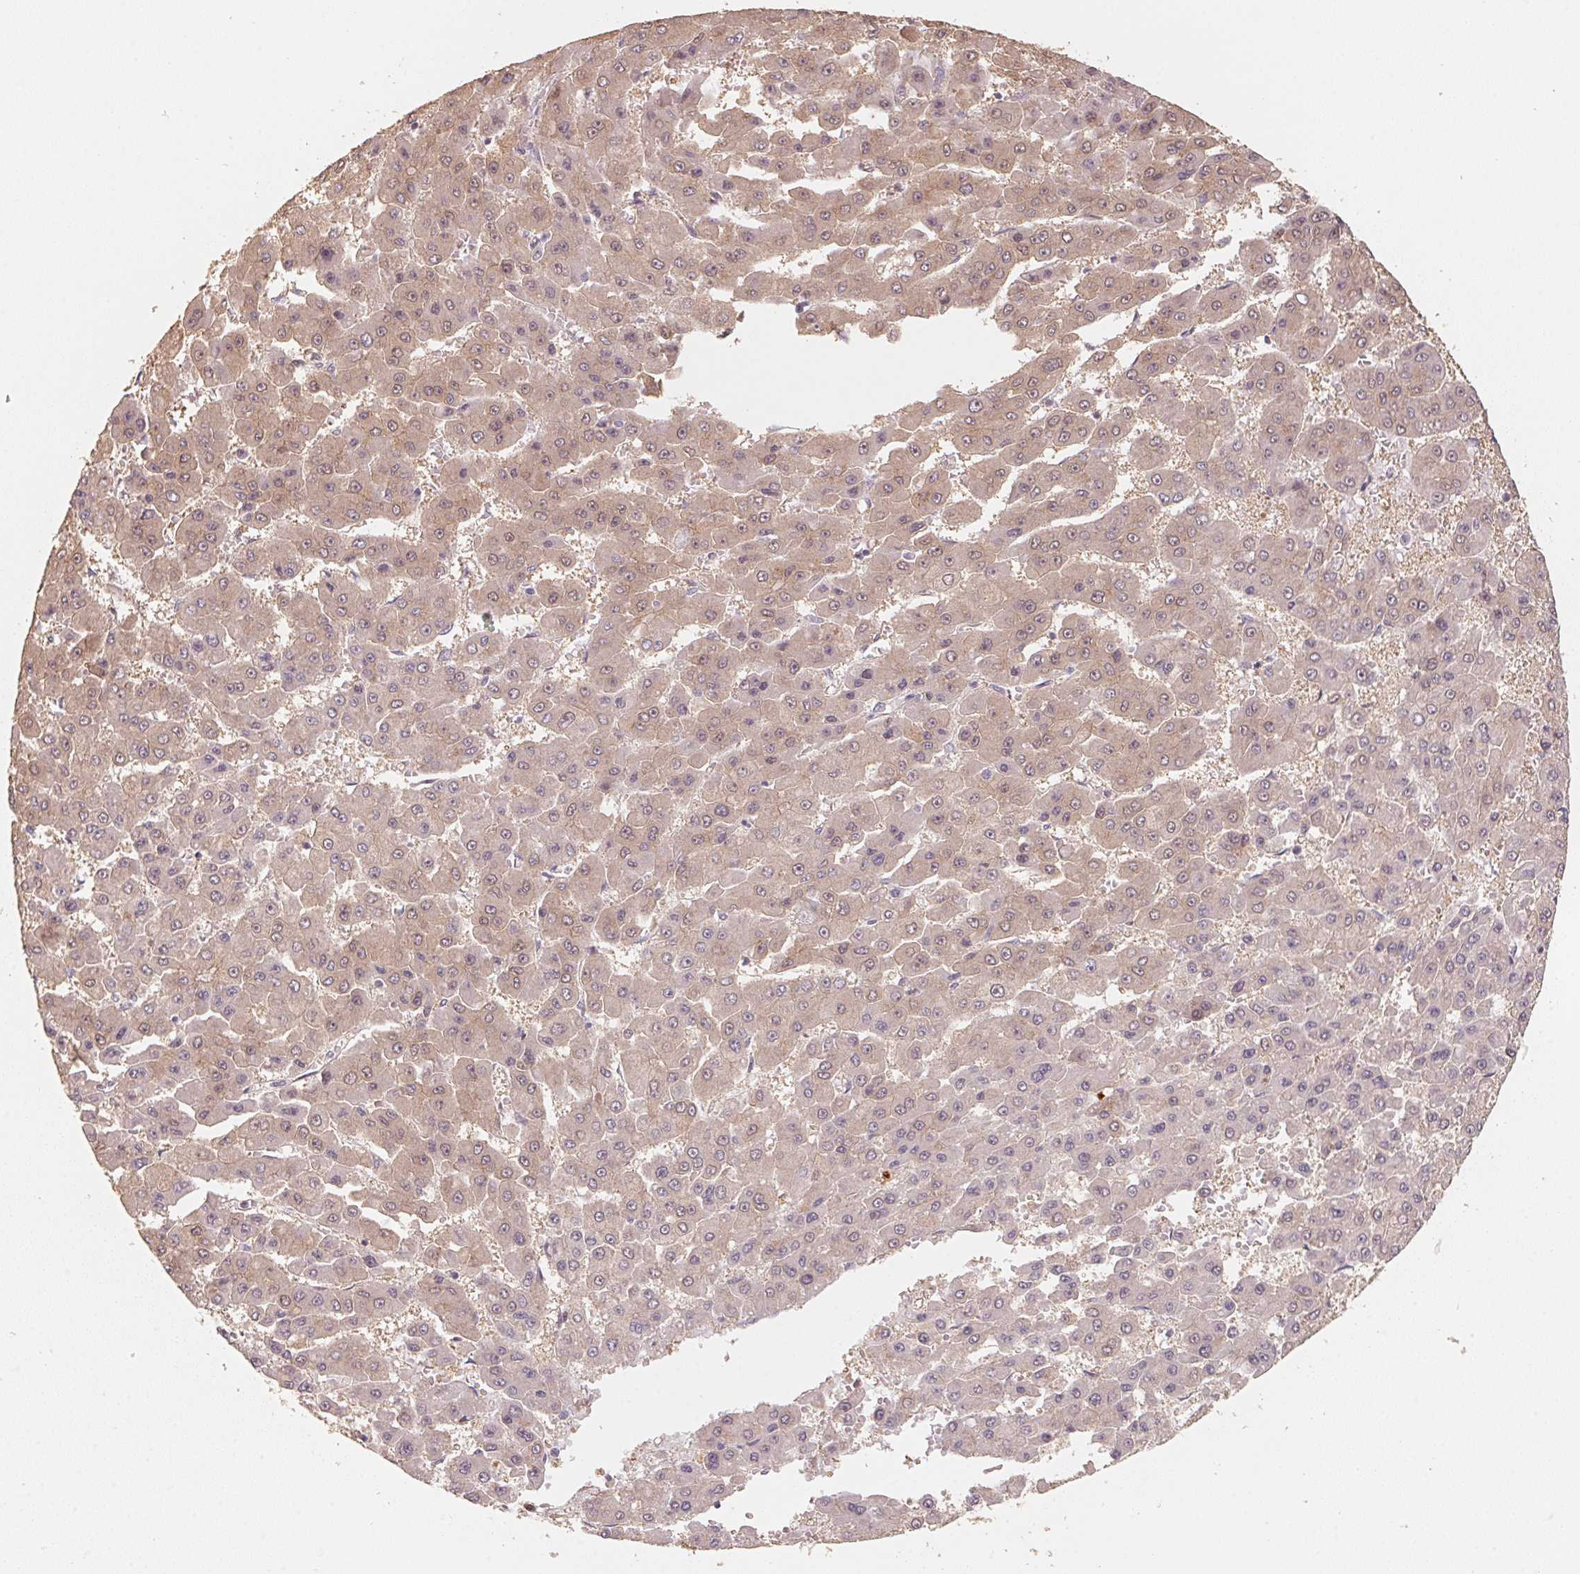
{"staining": {"intensity": "weak", "quantity": ">75%", "location": "cytoplasmic/membranous"}, "tissue": "liver cancer", "cell_type": "Tumor cells", "image_type": "cancer", "snomed": [{"axis": "morphology", "description": "Carcinoma, Hepatocellular, NOS"}, {"axis": "topography", "description": "Liver"}], "caption": "Liver cancer tissue shows weak cytoplasmic/membranous expression in about >75% of tumor cells, visualized by immunohistochemistry.", "gene": "TSPAN12", "patient": {"sex": "male", "age": 78}}